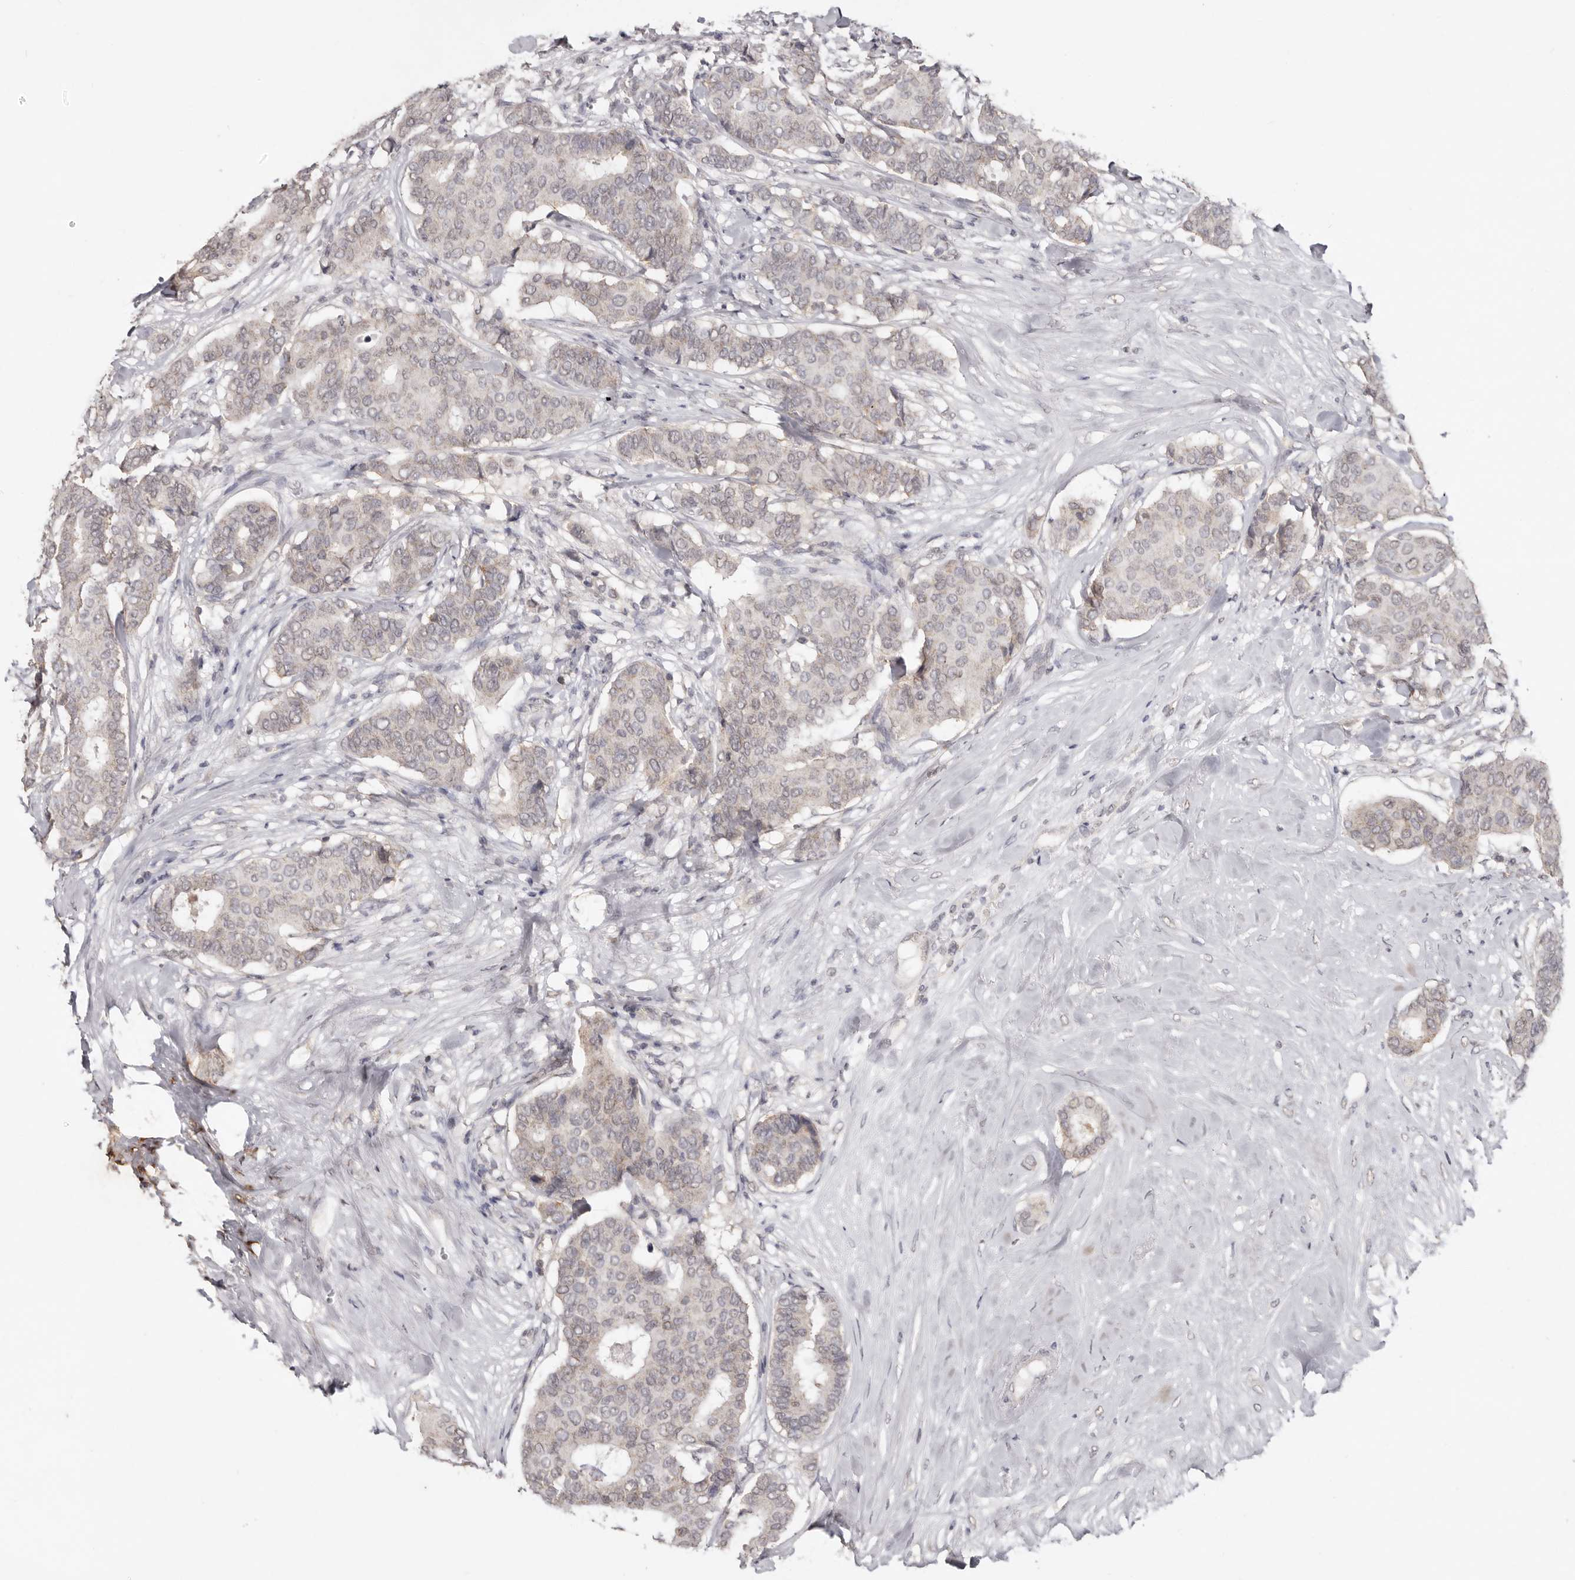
{"staining": {"intensity": "weak", "quantity": "25%-75%", "location": "cytoplasmic/membranous"}, "tissue": "breast cancer", "cell_type": "Tumor cells", "image_type": "cancer", "snomed": [{"axis": "morphology", "description": "Duct carcinoma"}, {"axis": "topography", "description": "Breast"}], "caption": "This is an image of immunohistochemistry staining of breast cancer, which shows weak positivity in the cytoplasmic/membranous of tumor cells.", "gene": "LINGO2", "patient": {"sex": "female", "age": 75}}